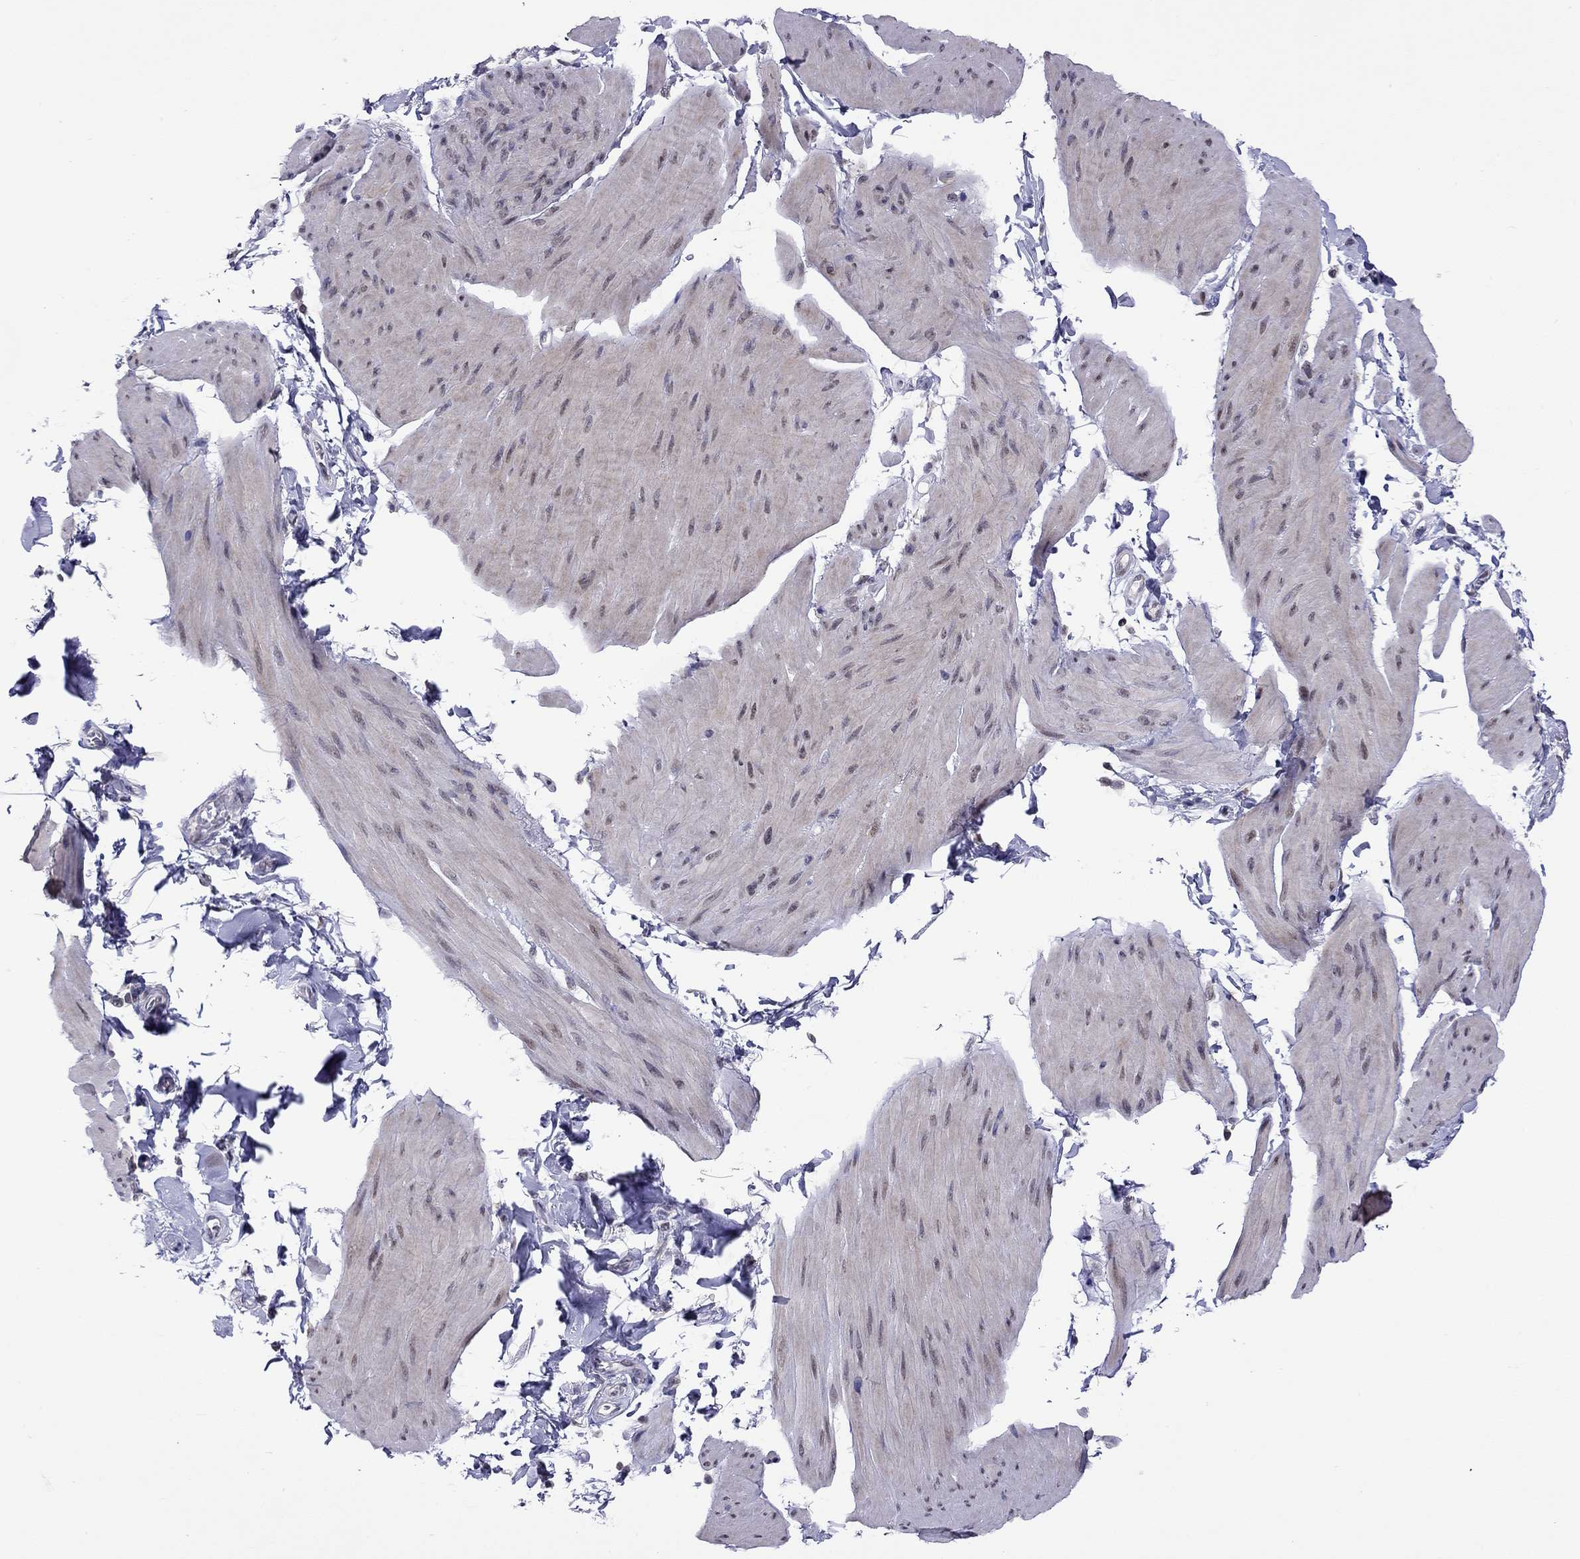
{"staining": {"intensity": "weak", "quantity": "<25%", "location": "nuclear"}, "tissue": "smooth muscle", "cell_type": "Smooth muscle cells", "image_type": "normal", "snomed": [{"axis": "morphology", "description": "Normal tissue, NOS"}, {"axis": "topography", "description": "Adipose tissue"}, {"axis": "topography", "description": "Smooth muscle"}, {"axis": "topography", "description": "Peripheral nerve tissue"}], "caption": "DAB (3,3'-diaminobenzidine) immunohistochemical staining of benign human smooth muscle displays no significant staining in smooth muscle cells.", "gene": "HES5", "patient": {"sex": "male", "age": 83}}